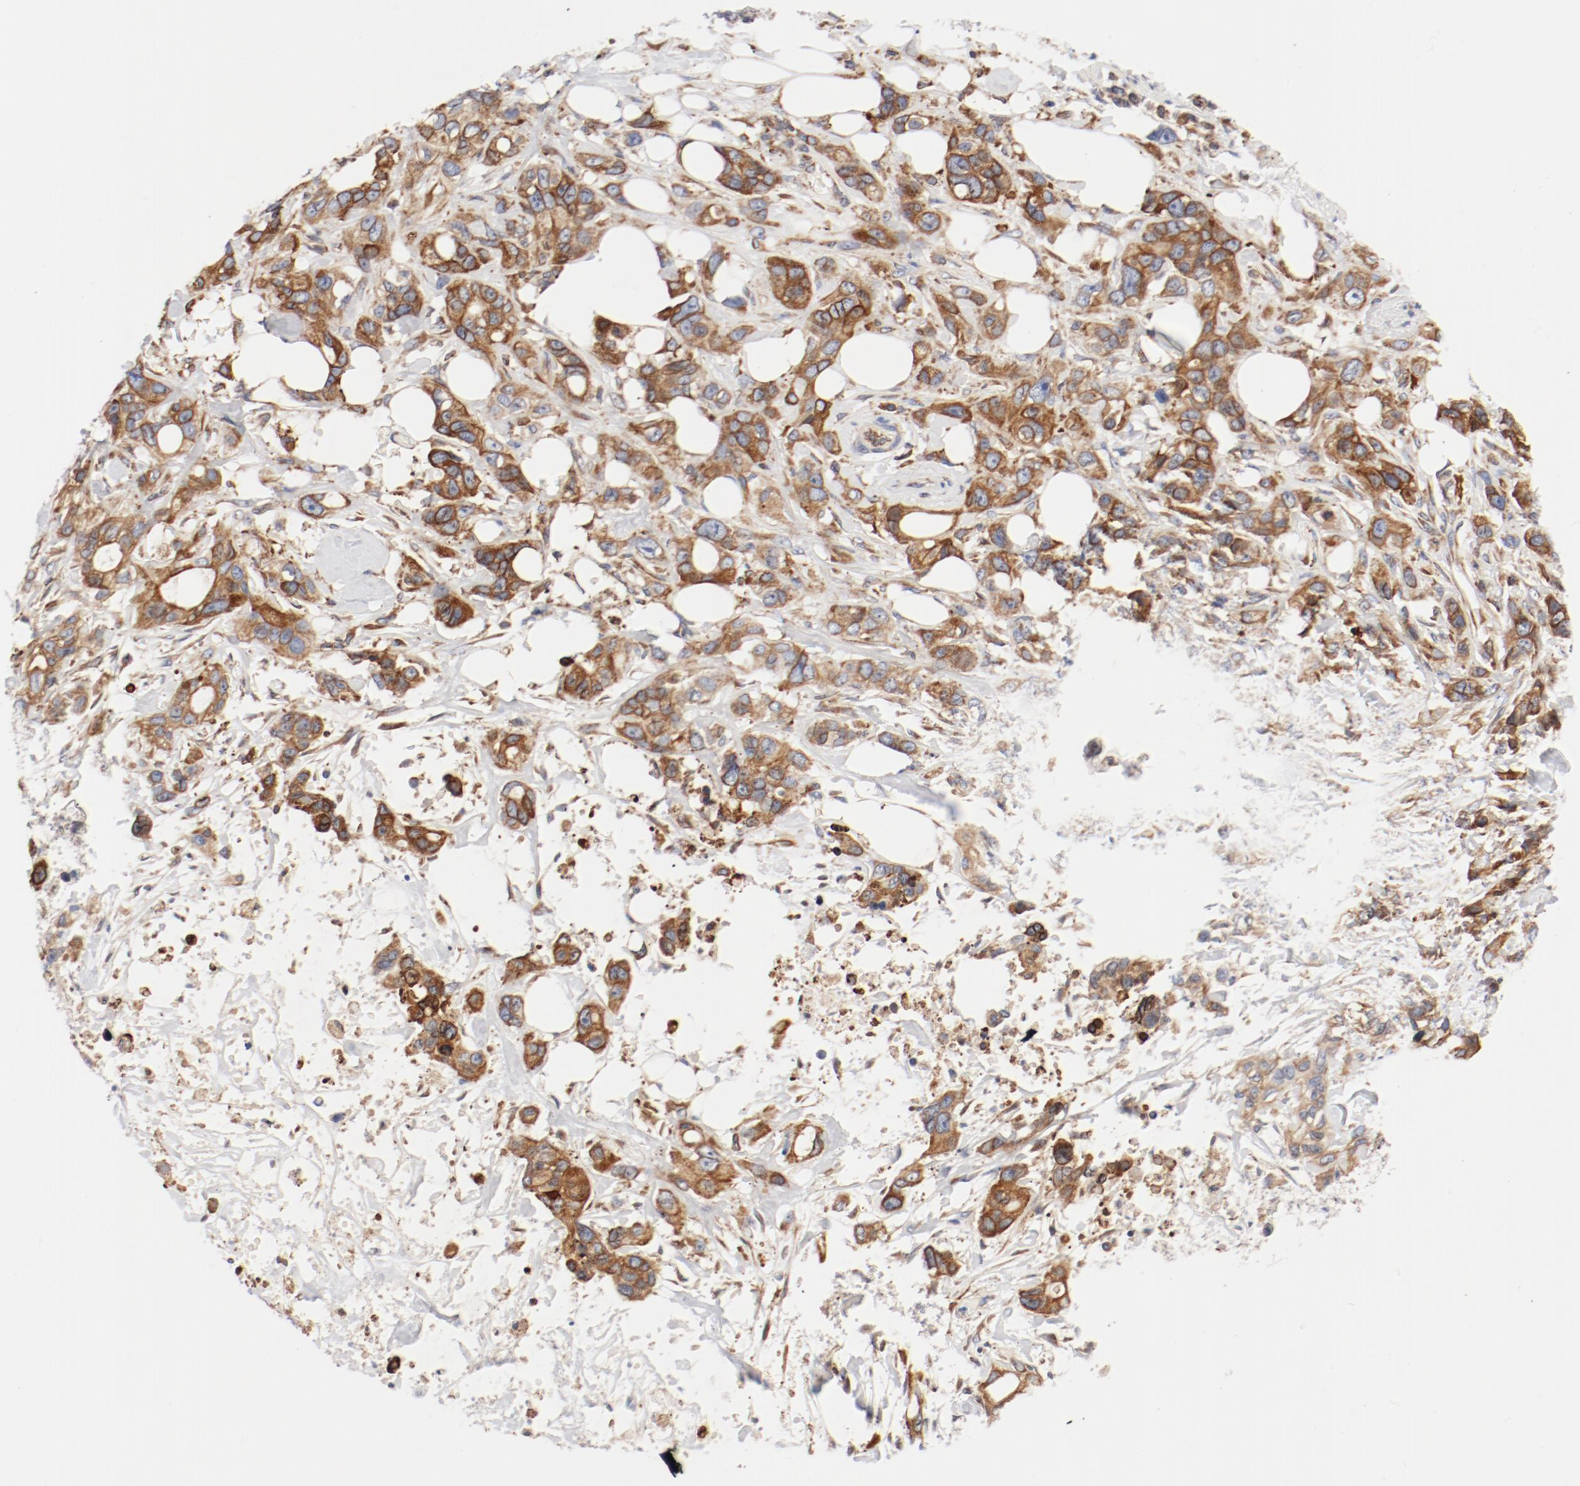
{"staining": {"intensity": "moderate", "quantity": ">75%", "location": "cytoplasmic/membranous"}, "tissue": "stomach cancer", "cell_type": "Tumor cells", "image_type": "cancer", "snomed": [{"axis": "morphology", "description": "Adenocarcinoma, NOS"}, {"axis": "topography", "description": "Stomach, upper"}], "caption": "Stomach cancer stained with DAB (3,3'-diaminobenzidine) immunohistochemistry (IHC) exhibits medium levels of moderate cytoplasmic/membranous expression in approximately >75% of tumor cells.", "gene": "PDPK1", "patient": {"sex": "male", "age": 47}}